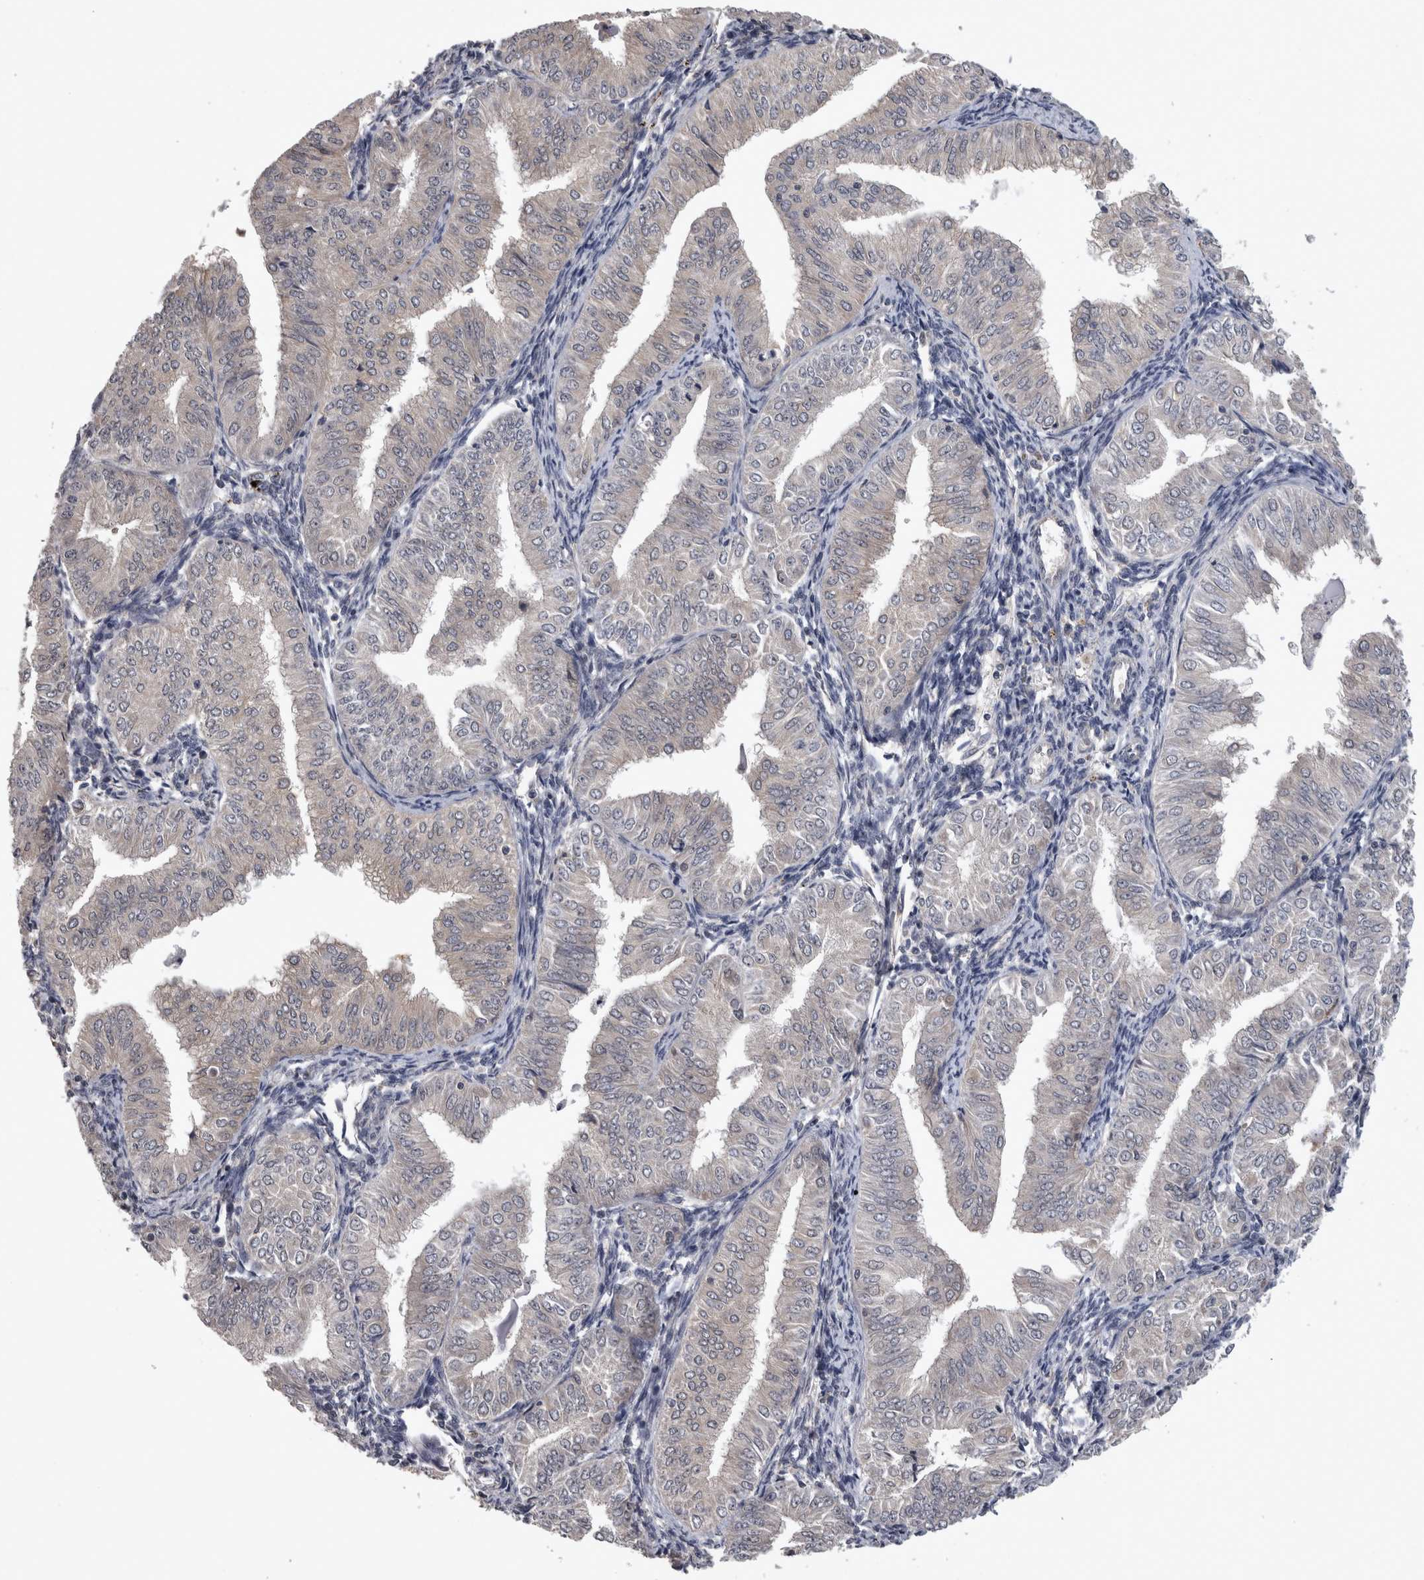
{"staining": {"intensity": "negative", "quantity": "none", "location": "none"}, "tissue": "endometrial cancer", "cell_type": "Tumor cells", "image_type": "cancer", "snomed": [{"axis": "morphology", "description": "Normal tissue, NOS"}, {"axis": "morphology", "description": "Adenocarcinoma, NOS"}, {"axis": "topography", "description": "Endometrium"}], "caption": "Protein analysis of endometrial adenocarcinoma exhibits no significant staining in tumor cells.", "gene": "ZNF114", "patient": {"sex": "female", "age": 53}}